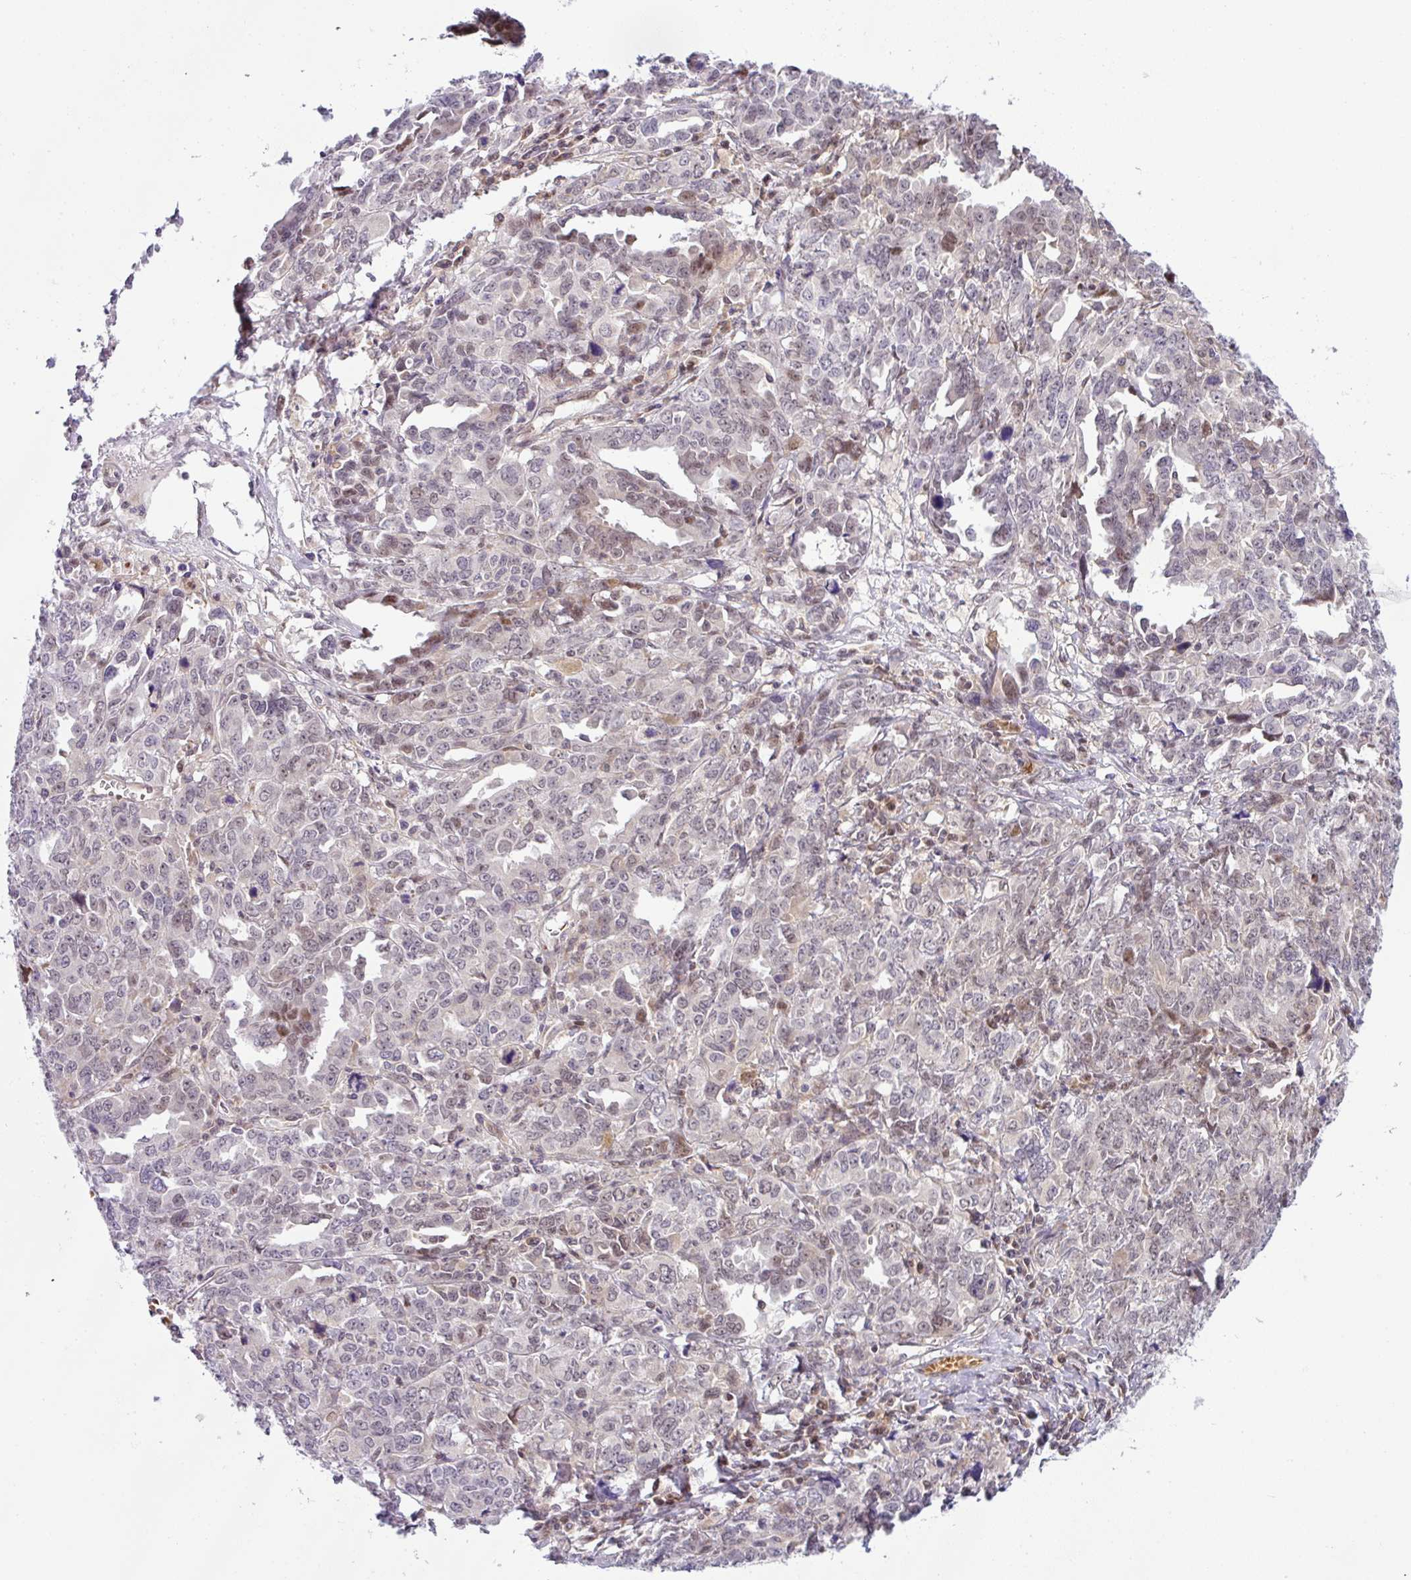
{"staining": {"intensity": "weak", "quantity": "<25%", "location": "cytoplasmic/membranous,nuclear"}, "tissue": "ovarian cancer", "cell_type": "Tumor cells", "image_type": "cancer", "snomed": [{"axis": "morphology", "description": "Adenocarcinoma, NOS"}, {"axis": "morphology", "description": "Carcinoma, endometroid"}, {"axis": "topography", "description": "Ovary"}], "caption": "The IHC micrograph has no significant expression in tumor cells of ovarian cancer tissue.", "gene": "NDUFB2", "patient": {"sex": "female", "age": 72}}